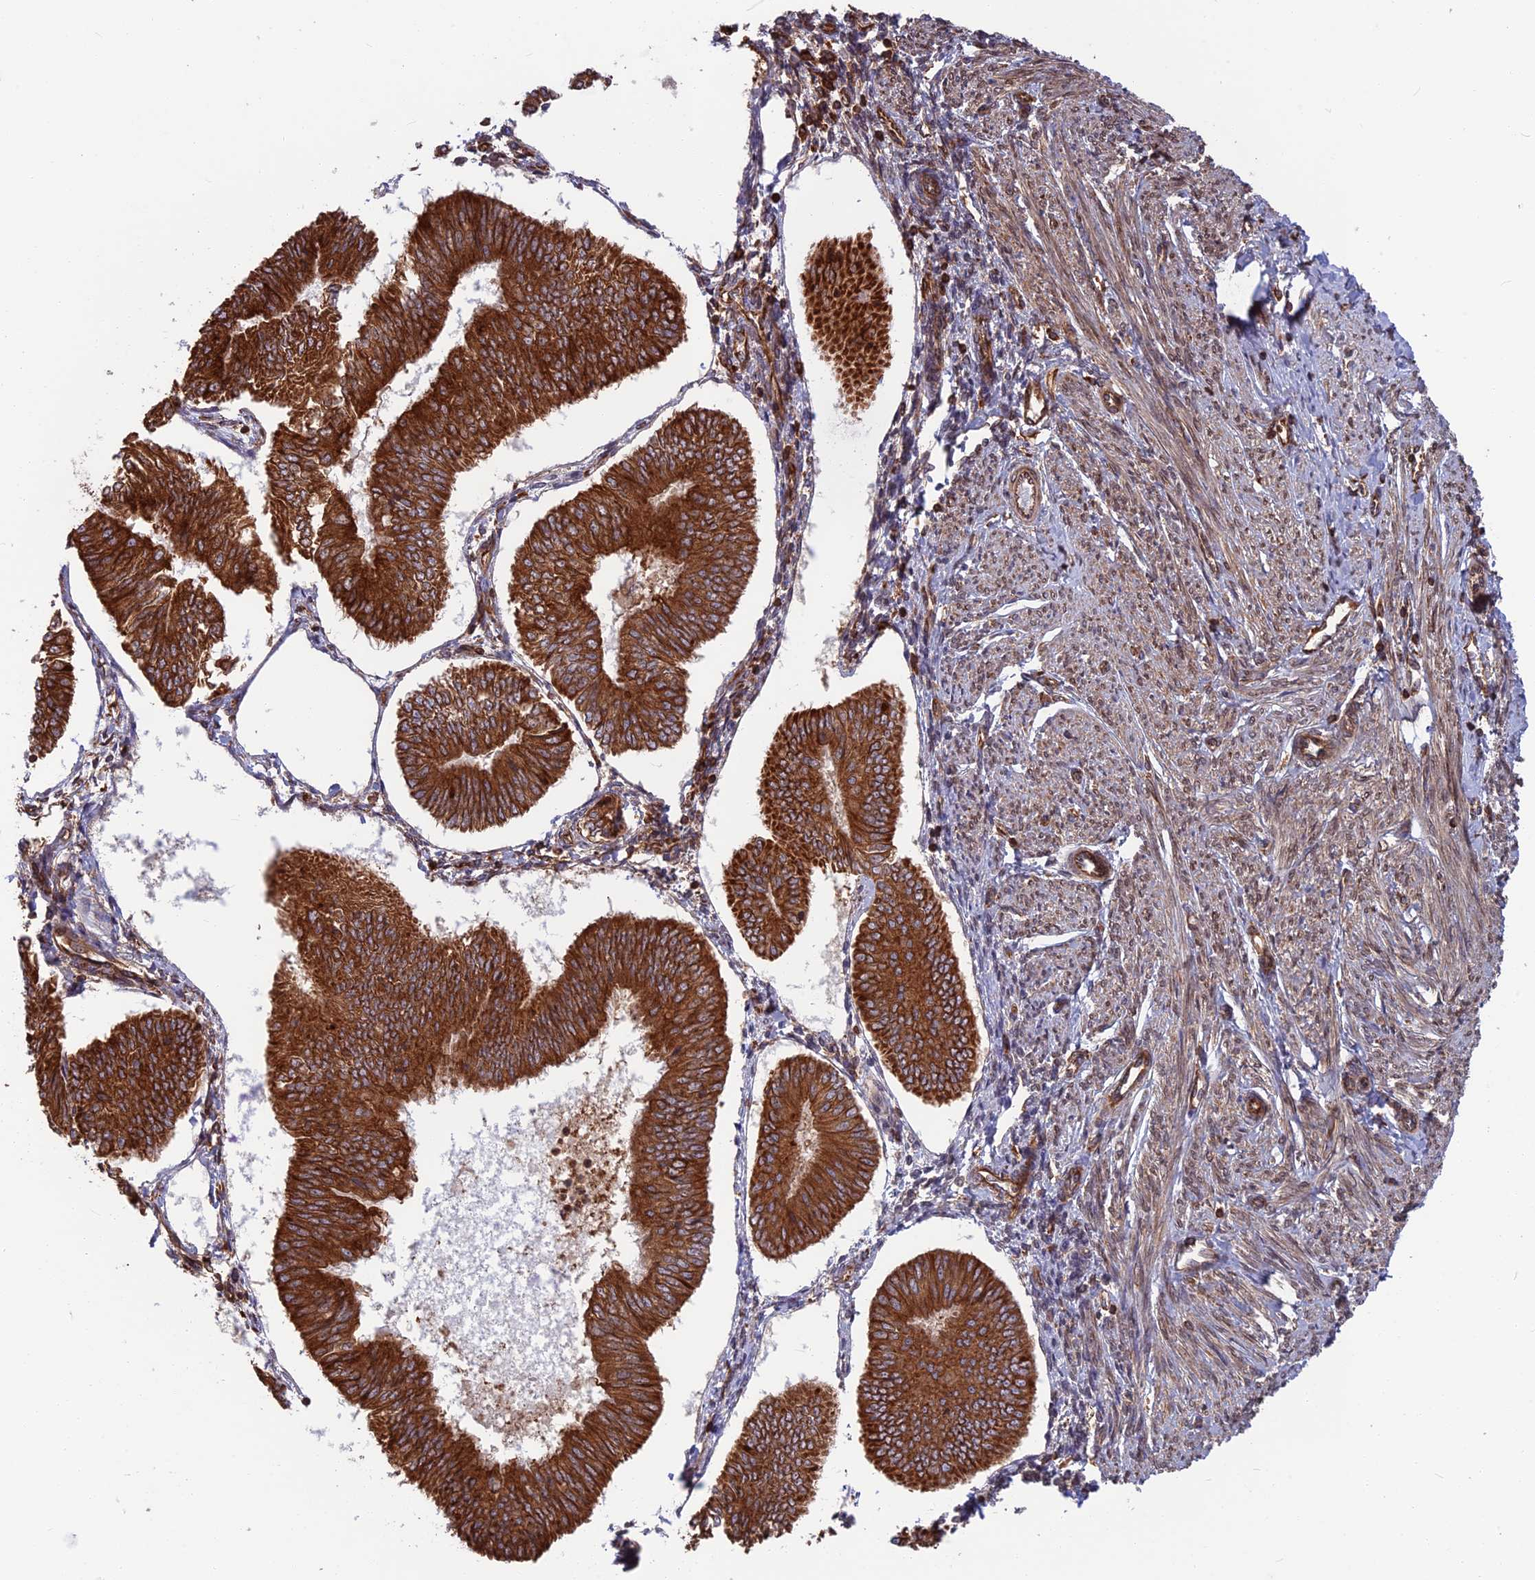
{"staining": {"intensity": "strong", "quantity": ">75%", "location": "cytoplasmic/membranous"}, "tissue": "endometrial cancer", "cell_type": "Tumor cells", "image_type": "cancer", "snomed": [{"axis": "morphology", "description": "Adenocarcinoma, NOS"}, {"axis": "topography", "description": "Endometrium"}], "caption": "IHC (DAB (3,3'-diaminobenzidine)) staining of human endometrial adenocarcinoma exhibits strong cytoplasmic/membranous protein staining in about >75% of tumor cells.", "gene": "WDR1", "patient": {"sex": "female", "age": 58}}